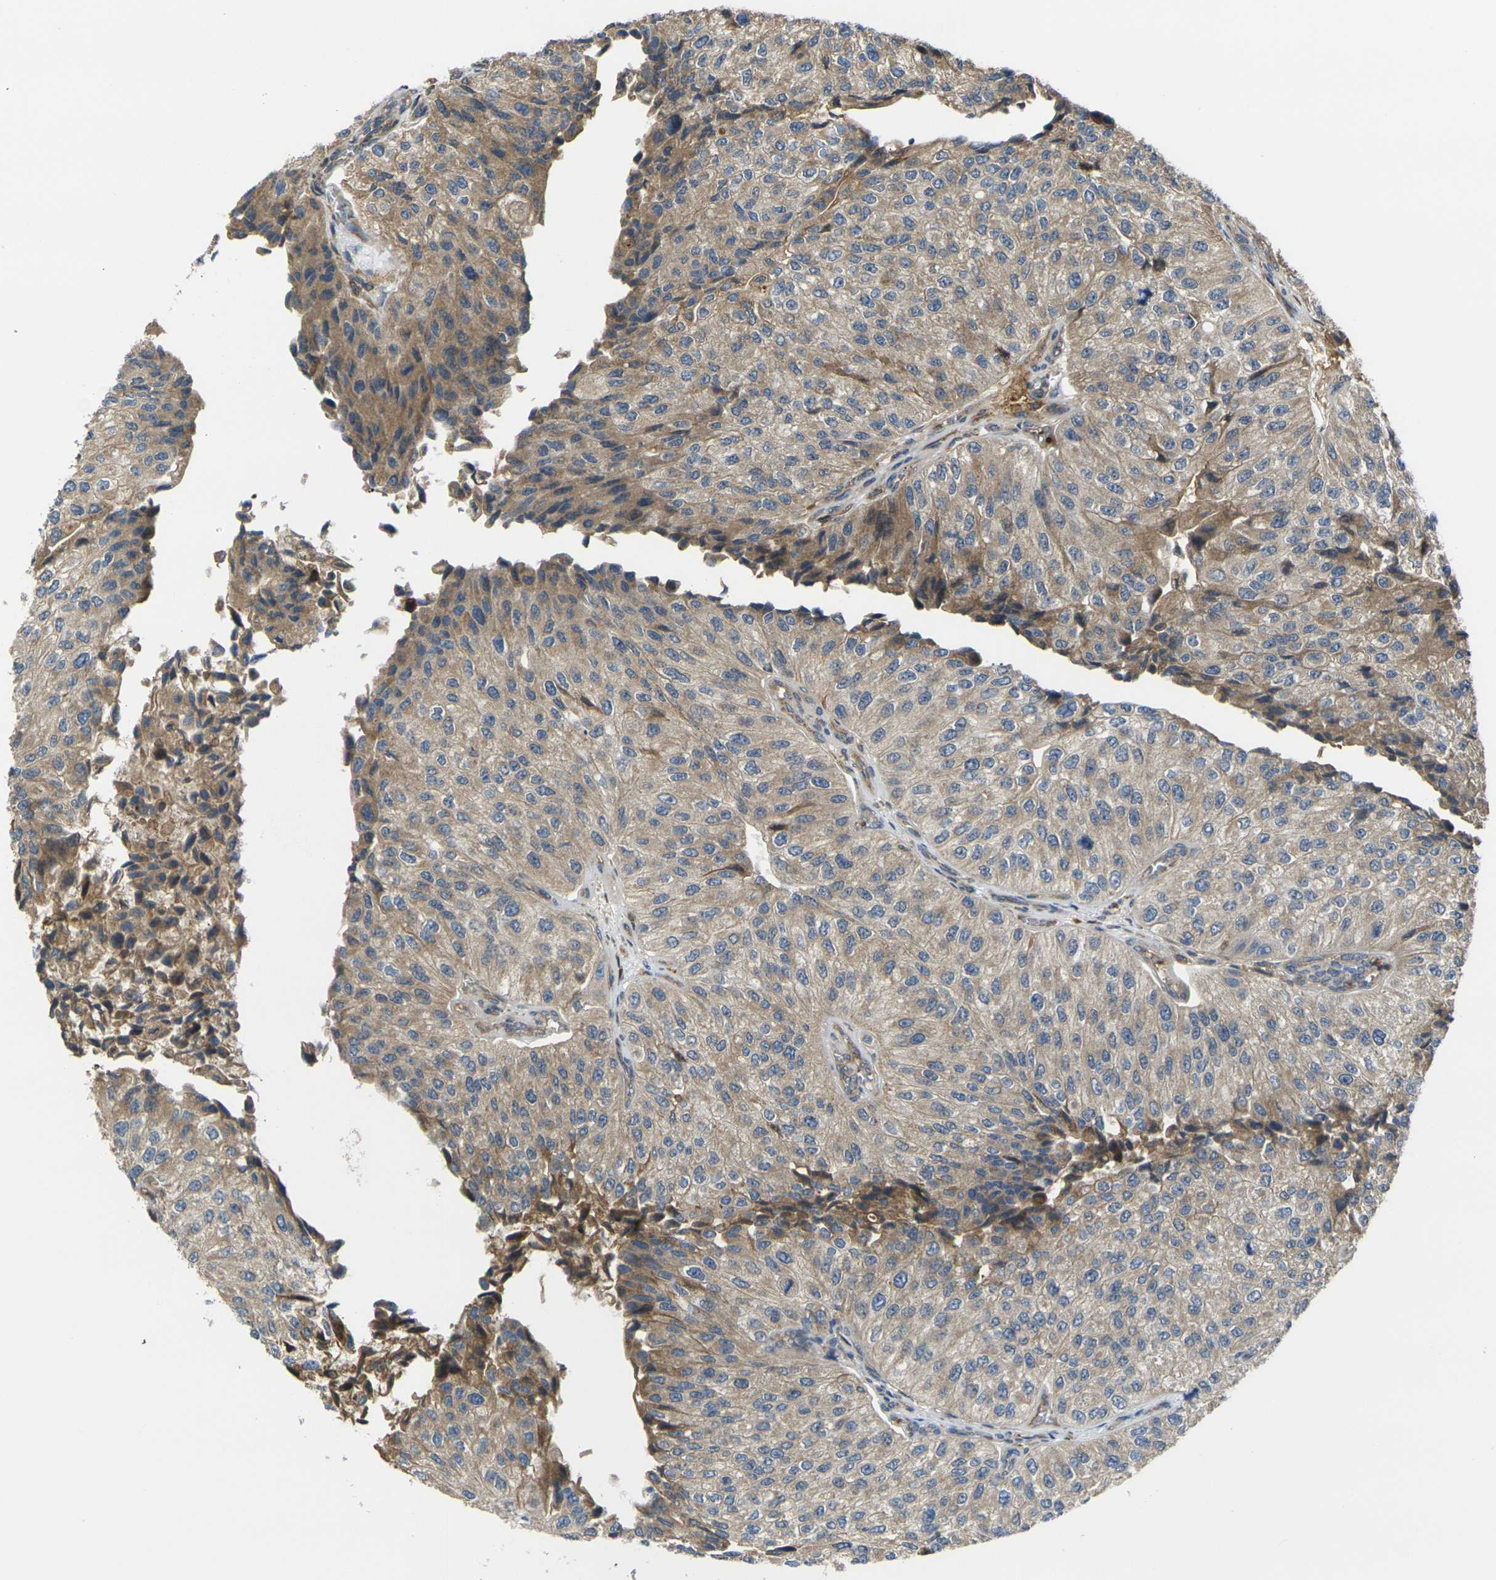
{"staining": {"intensity": "moderate", "quantity": ">75%", "location": "cytoplasmic/membranous"}, "tissue": "urothelial cancer", "cell_type": "Tumor cells", "image_type": "cancer", "snomed": [{"axis": "morphology", "description": "Urothelial carcinoma, High grade"}, {"axis": "topography", "description": "Kidney"}, {"axis": "topography", "description": "Urinary bladder"}], "caption": "This histopathology image exhibits immunohistochemistry (IHC) staining of urothelial carcinoma (high-grade), with medium moderate cytoplasmic/membranous staining in about >75% of tumor cells.", "gene": "FZD1", "patient": {"sex": "male", "age": 77}}